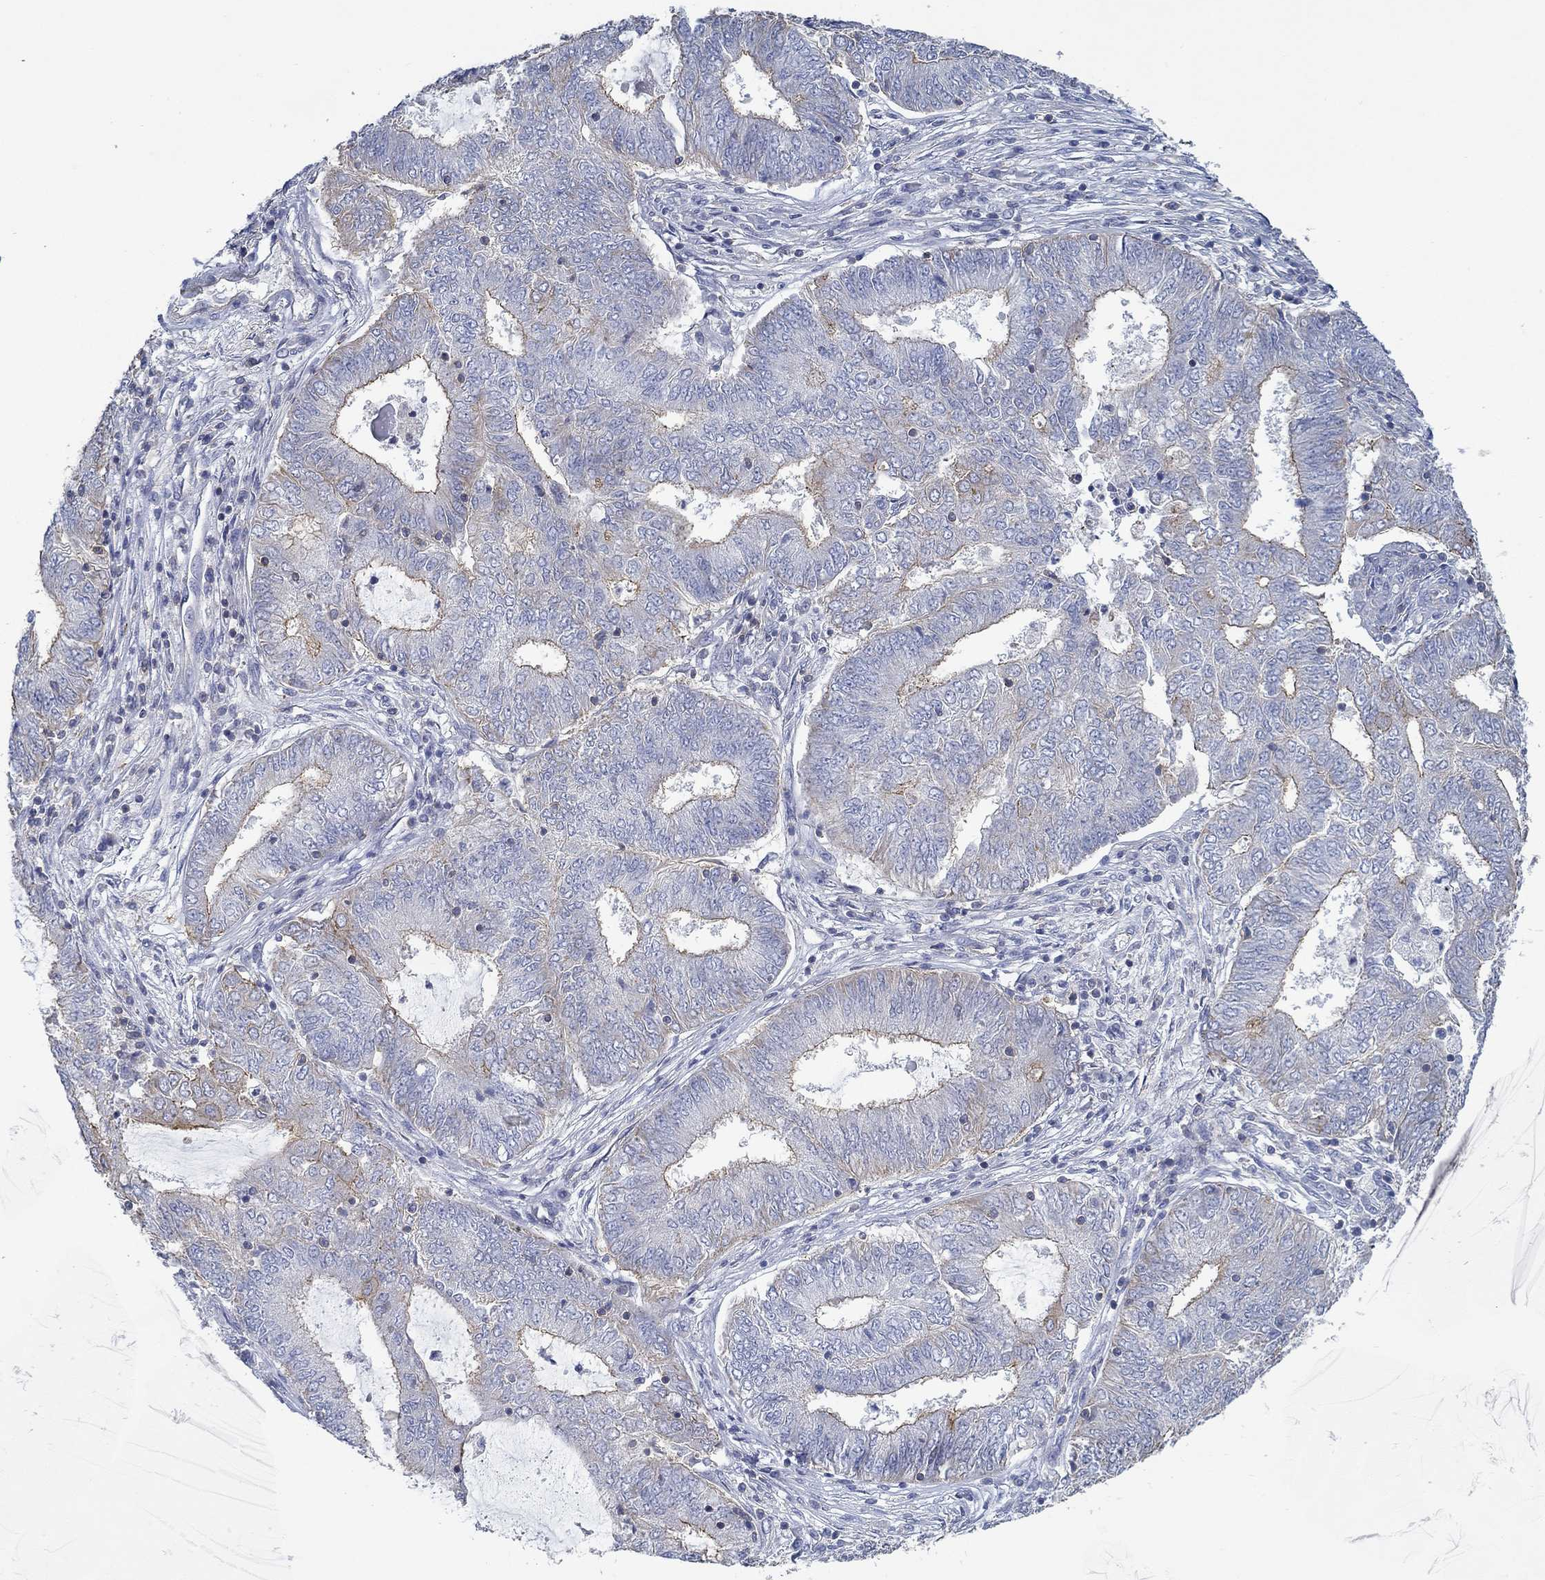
{"staining": {"intensity": "moderate", "quantity": "25%-75%", "location": "cytoplasmic/membranous"}, "tissue": "endometrial cancer", "cell_type": "Tumor cells", "image_type": "cancer", "snomed": [{"axis": "morphology", "description": "Adenocarcinoma, NOS"}, {"axis": "topography", "description": "Endometrium"}], "caption": "Approximately 25%-75% of tumor cells in human endometrial cancer display moderate cytoplasmic/membranous protein expression as visualized by brown immunohistochemical staining.", "gene": "BBOF1", "patient": {"sex": "female", "age": 62}}